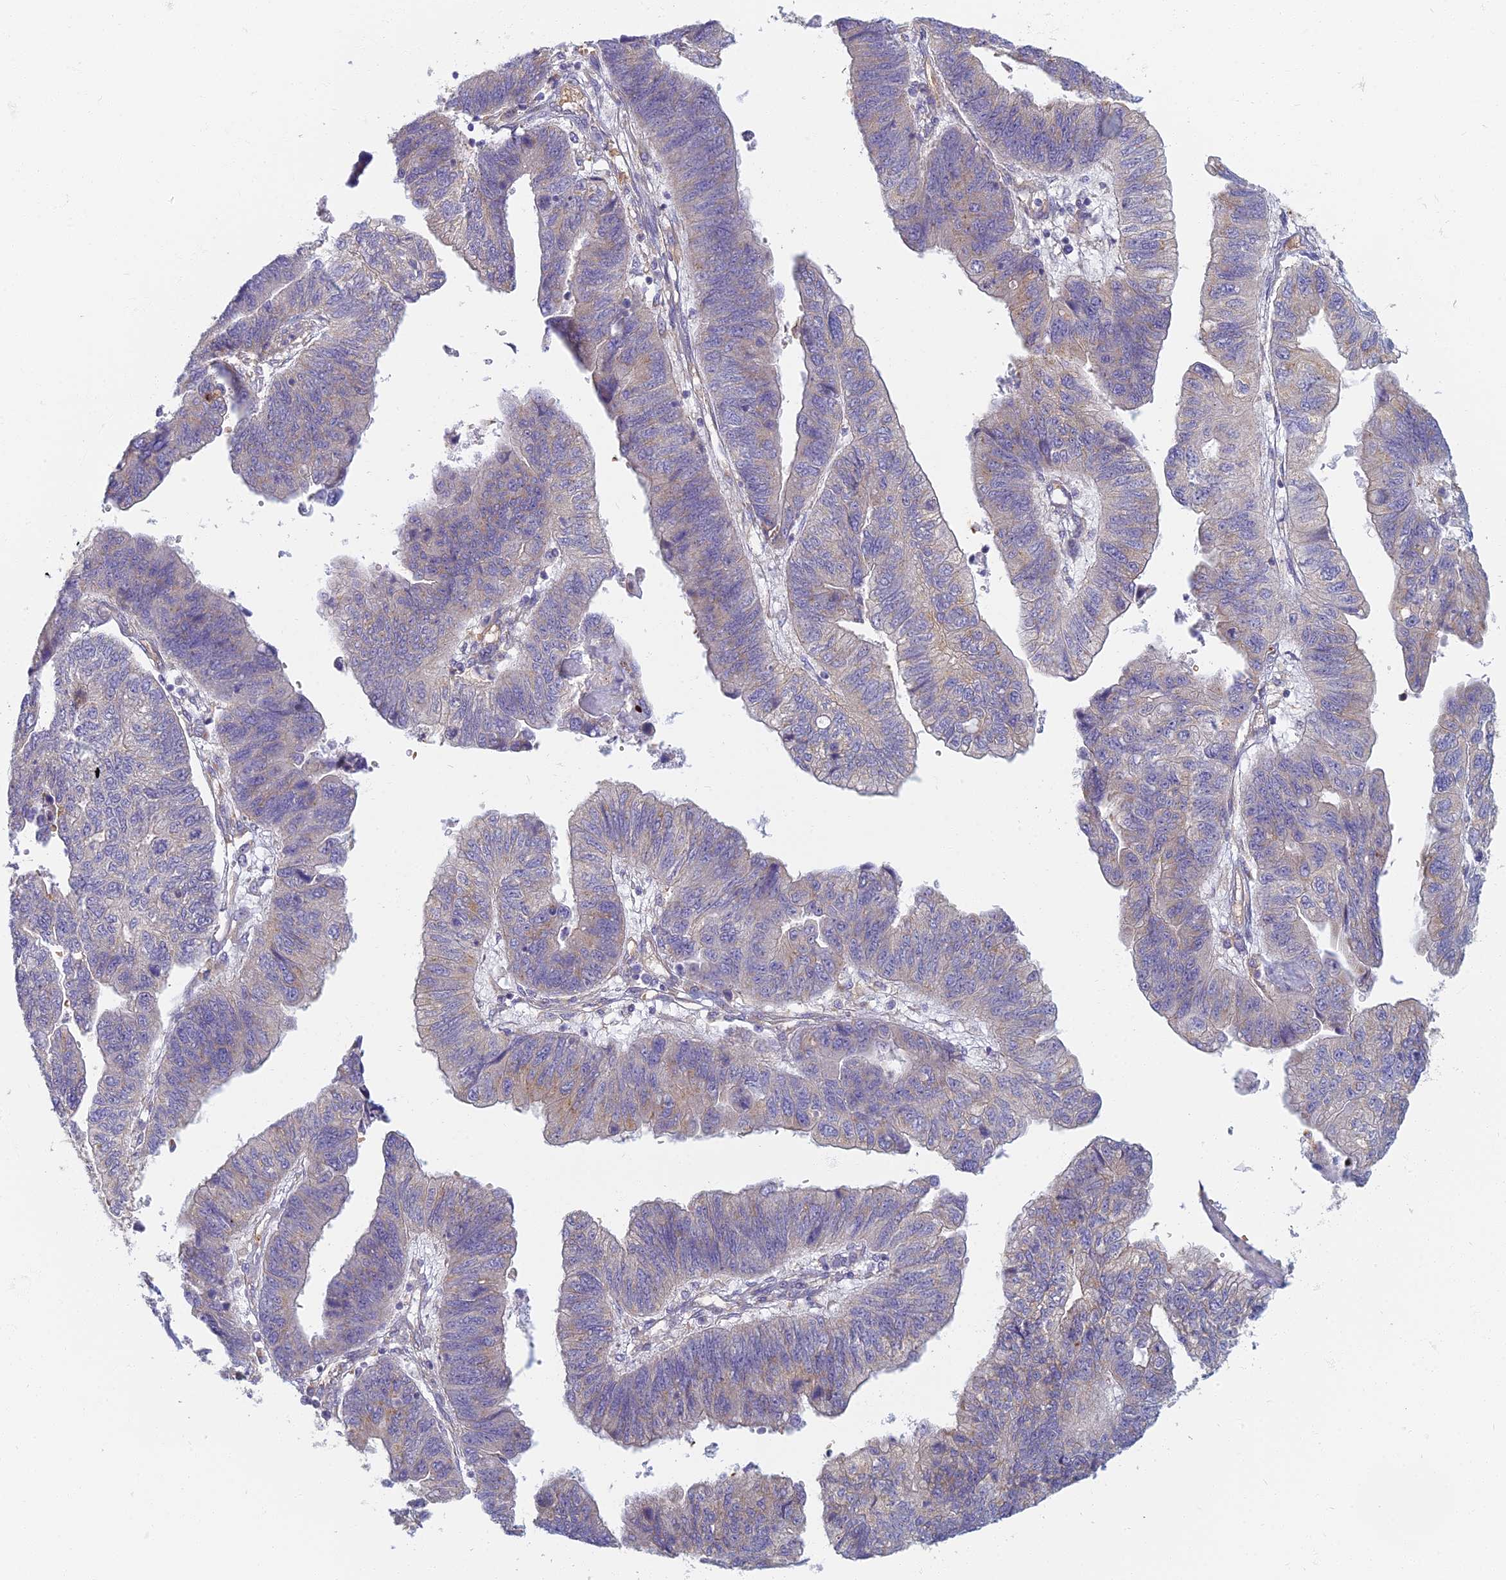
{"staining": {"intensity": "moderate", "quantity": "<25%", "location": "cytoplasmic/membranous"}, "tissue": "stomach cancer", "cell_type": "Tumor cells", "image_type": "cancer", "snomed": [{"axis": "morphology", "description": "Adenocarcinoma, NOS"}, {"axis": "topography", "description": "Stomach"}], "caption": "Immunohistochemistry (IHC) histopathology image of human stomach cancer (adenocarcinoma) stained for a protein (brown), which shows low levels of moderate cytoplasmic/membranous positivity in about <25% of tumor cells.", "gene": "PROX2", "patient": {"sex": "male", "age": 59}}